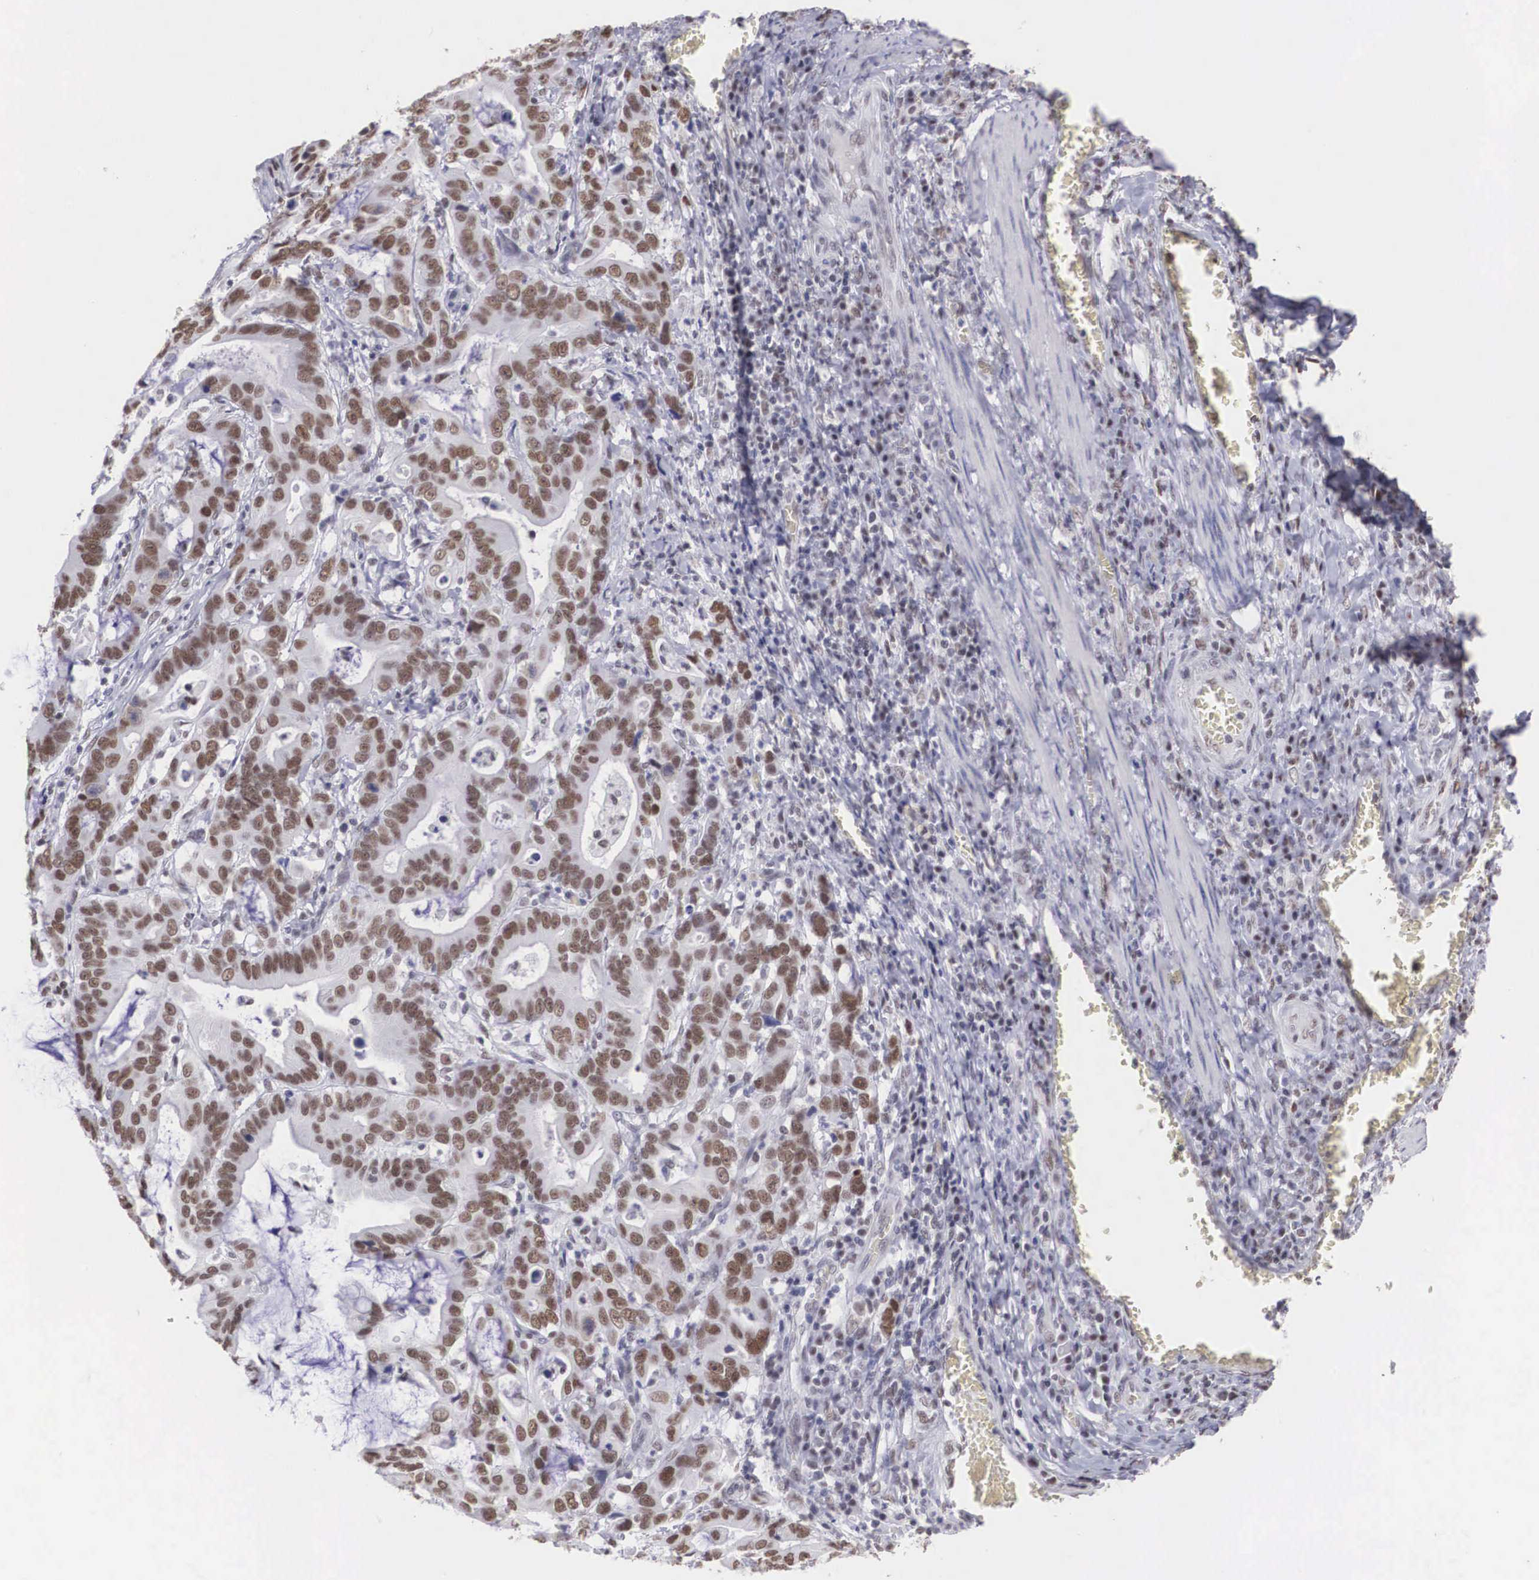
{"staining": {"intensity": "moderate", "quantity": ">75%", "location": "nuclear"}, "tissue": "stomach cancer", "cell_type": "Tumor cells", "image_type": "cancer", "snomed": [{"axis": "morphology", "description": "Adenocarcinoma, NOS"}, {"axis": "topography", "description": "Stomach, upper"}], "caption": "Tumor cells reveal medium levels of moderate nuclear positivity in about >75% of cells in stomach cancer.", "gene": "CSTF2", "patient": {"sex": "male", "age": 63}}